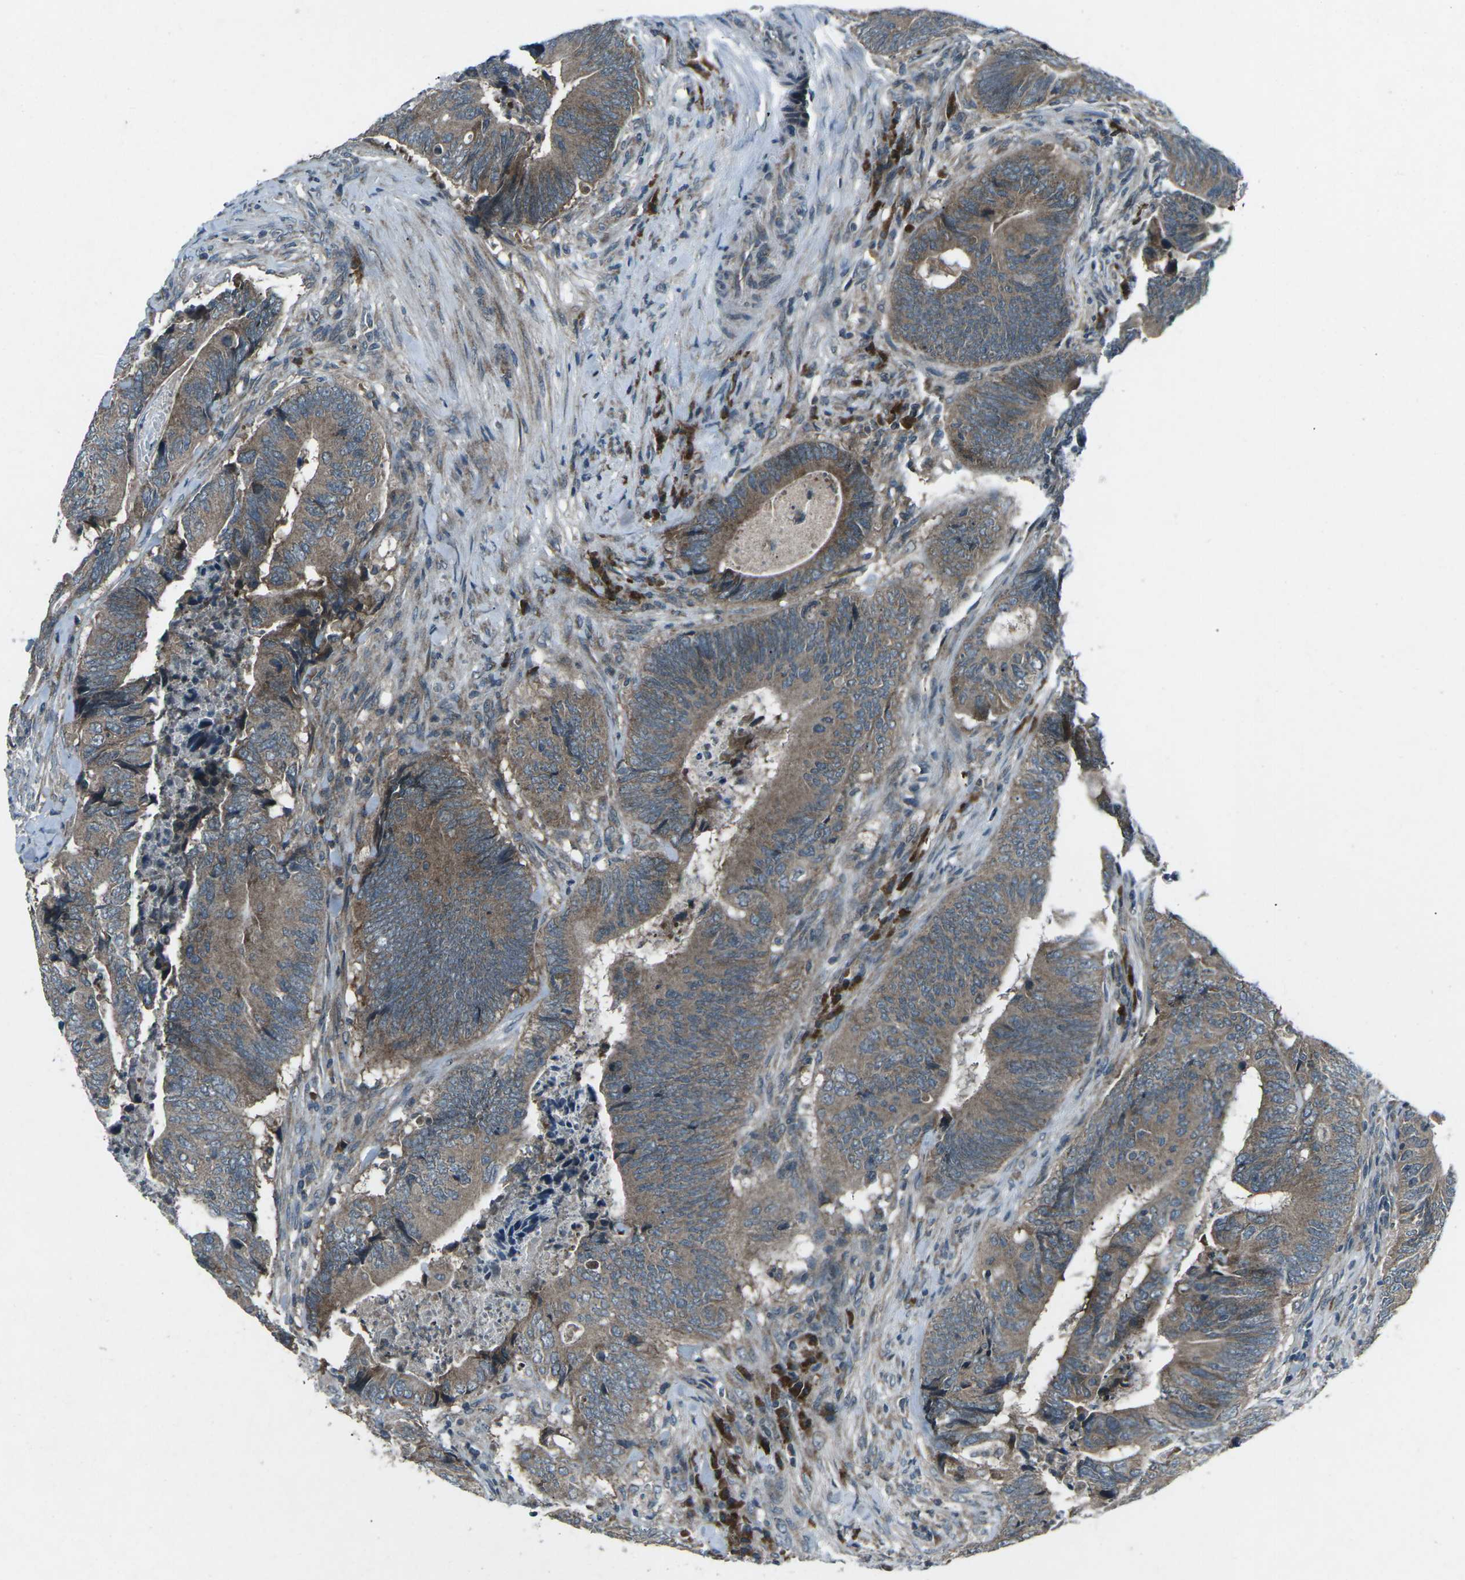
{"staining": {"intensity": "moderate", "quantity": ">75%", "location": "cytoplasmic/membranous"}, "tissue": "colorectal cancer", "cell_type": "Tumor cells", "image_type": "cancer", "snomed": [{"axis": "morphology", "description": "Normal tissue, NOS"}, {"axis": "morphology", "description": "Adenocarcinoma, NOS"}, {"axis": "topography", "description": "Colon"}], "caption": "Colorectal cancer stained with a brown dye exhibits moderate cytoplasmic/membranous positive staining in approximately >75% of tumor cells.", "gene": "CDK16", "patient": {"sex": "male", "age": 56}}